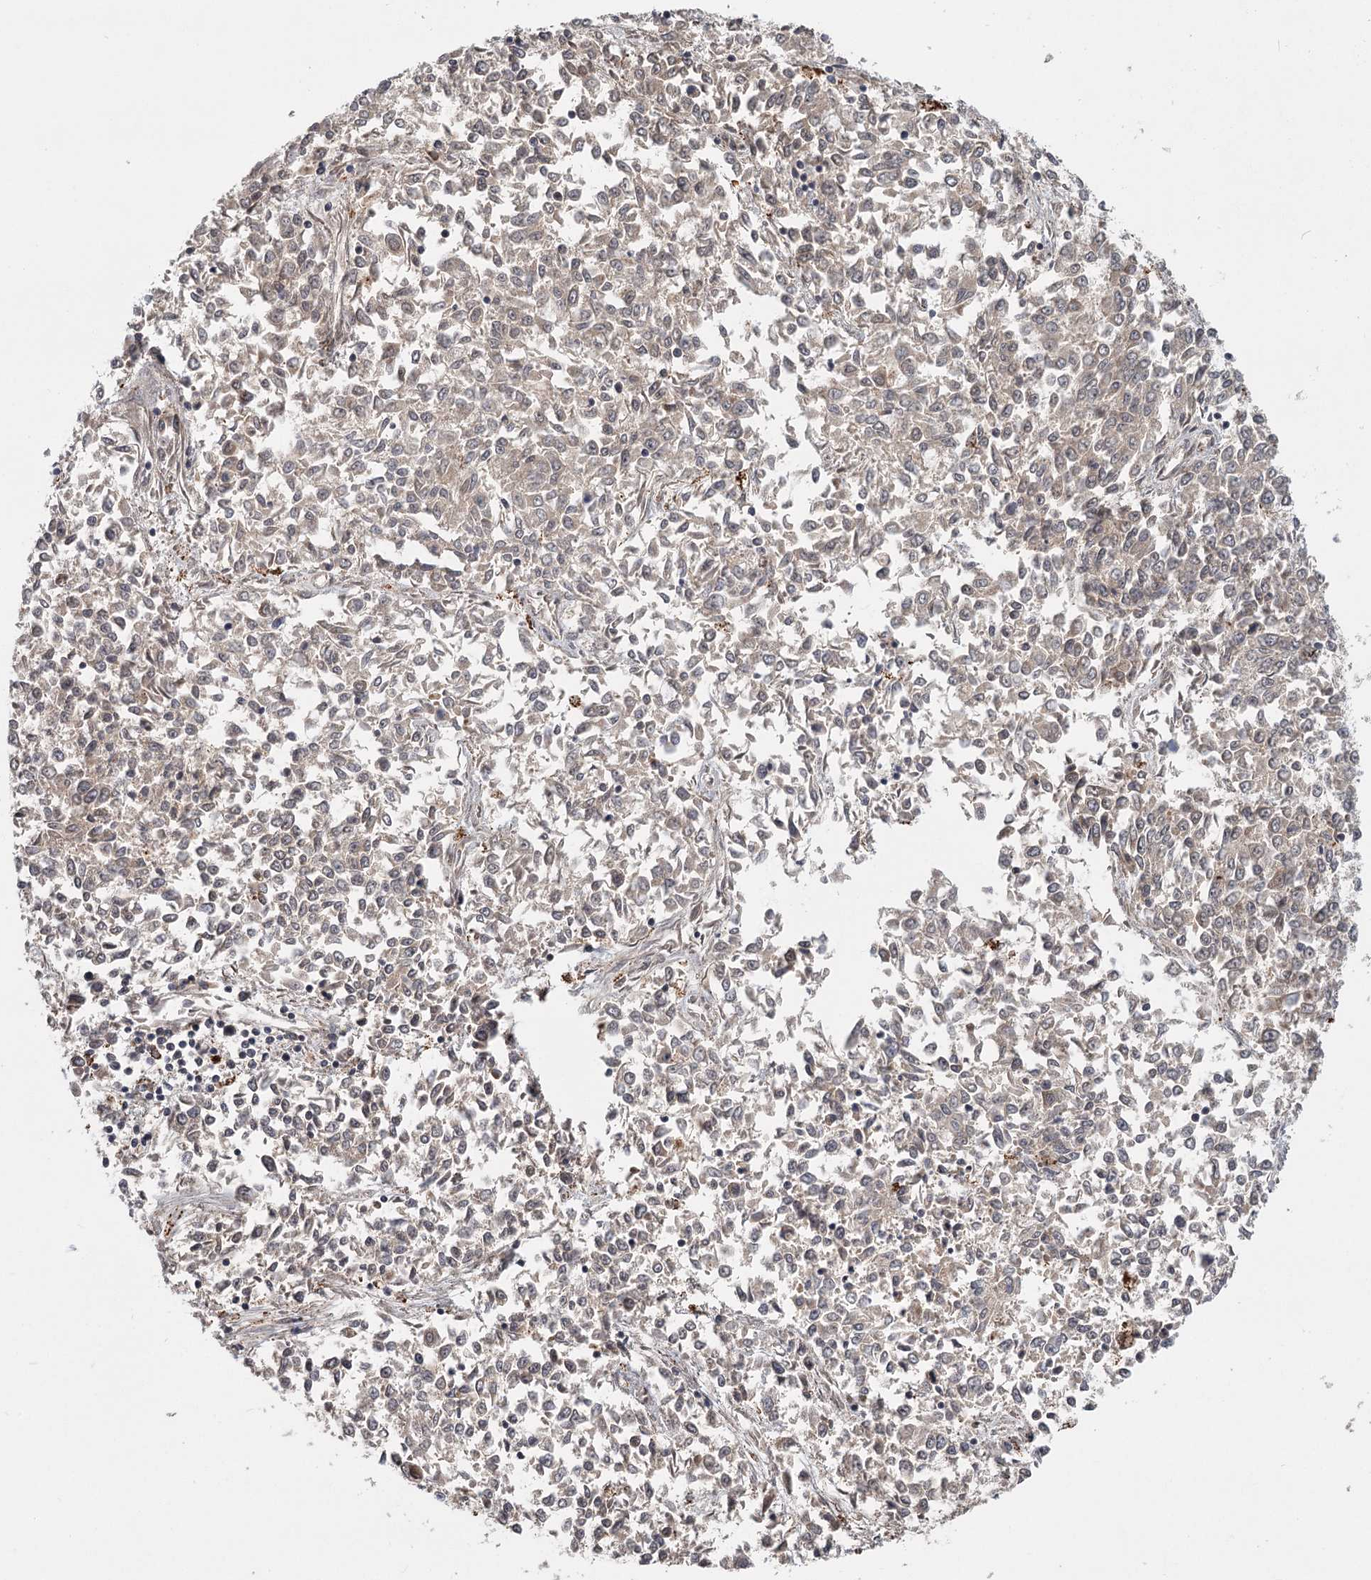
{"staining": {"intensity": "weak", "quantity": "25%-75%", "location": "cytoplasmic/membranous"}, "tissue": "endometrial cancer", "cell_type": "Tumor cells", "image_type": "cancer", "snomed": [{"axis": "morphology", "description": "Adenocarcinoma, NOS"}, {"axis": "topography", "description": "Endometrium"}], "caption": "This photomicrograph exhibits immunohistochemistry staining of adenocarcinoma (endometrial), with low weak cytoplasmic/membranous positivity in about 25%-75% of tumor cells.", "gene": "CDC123", "patient": {"sex": "female", "age": 50}}